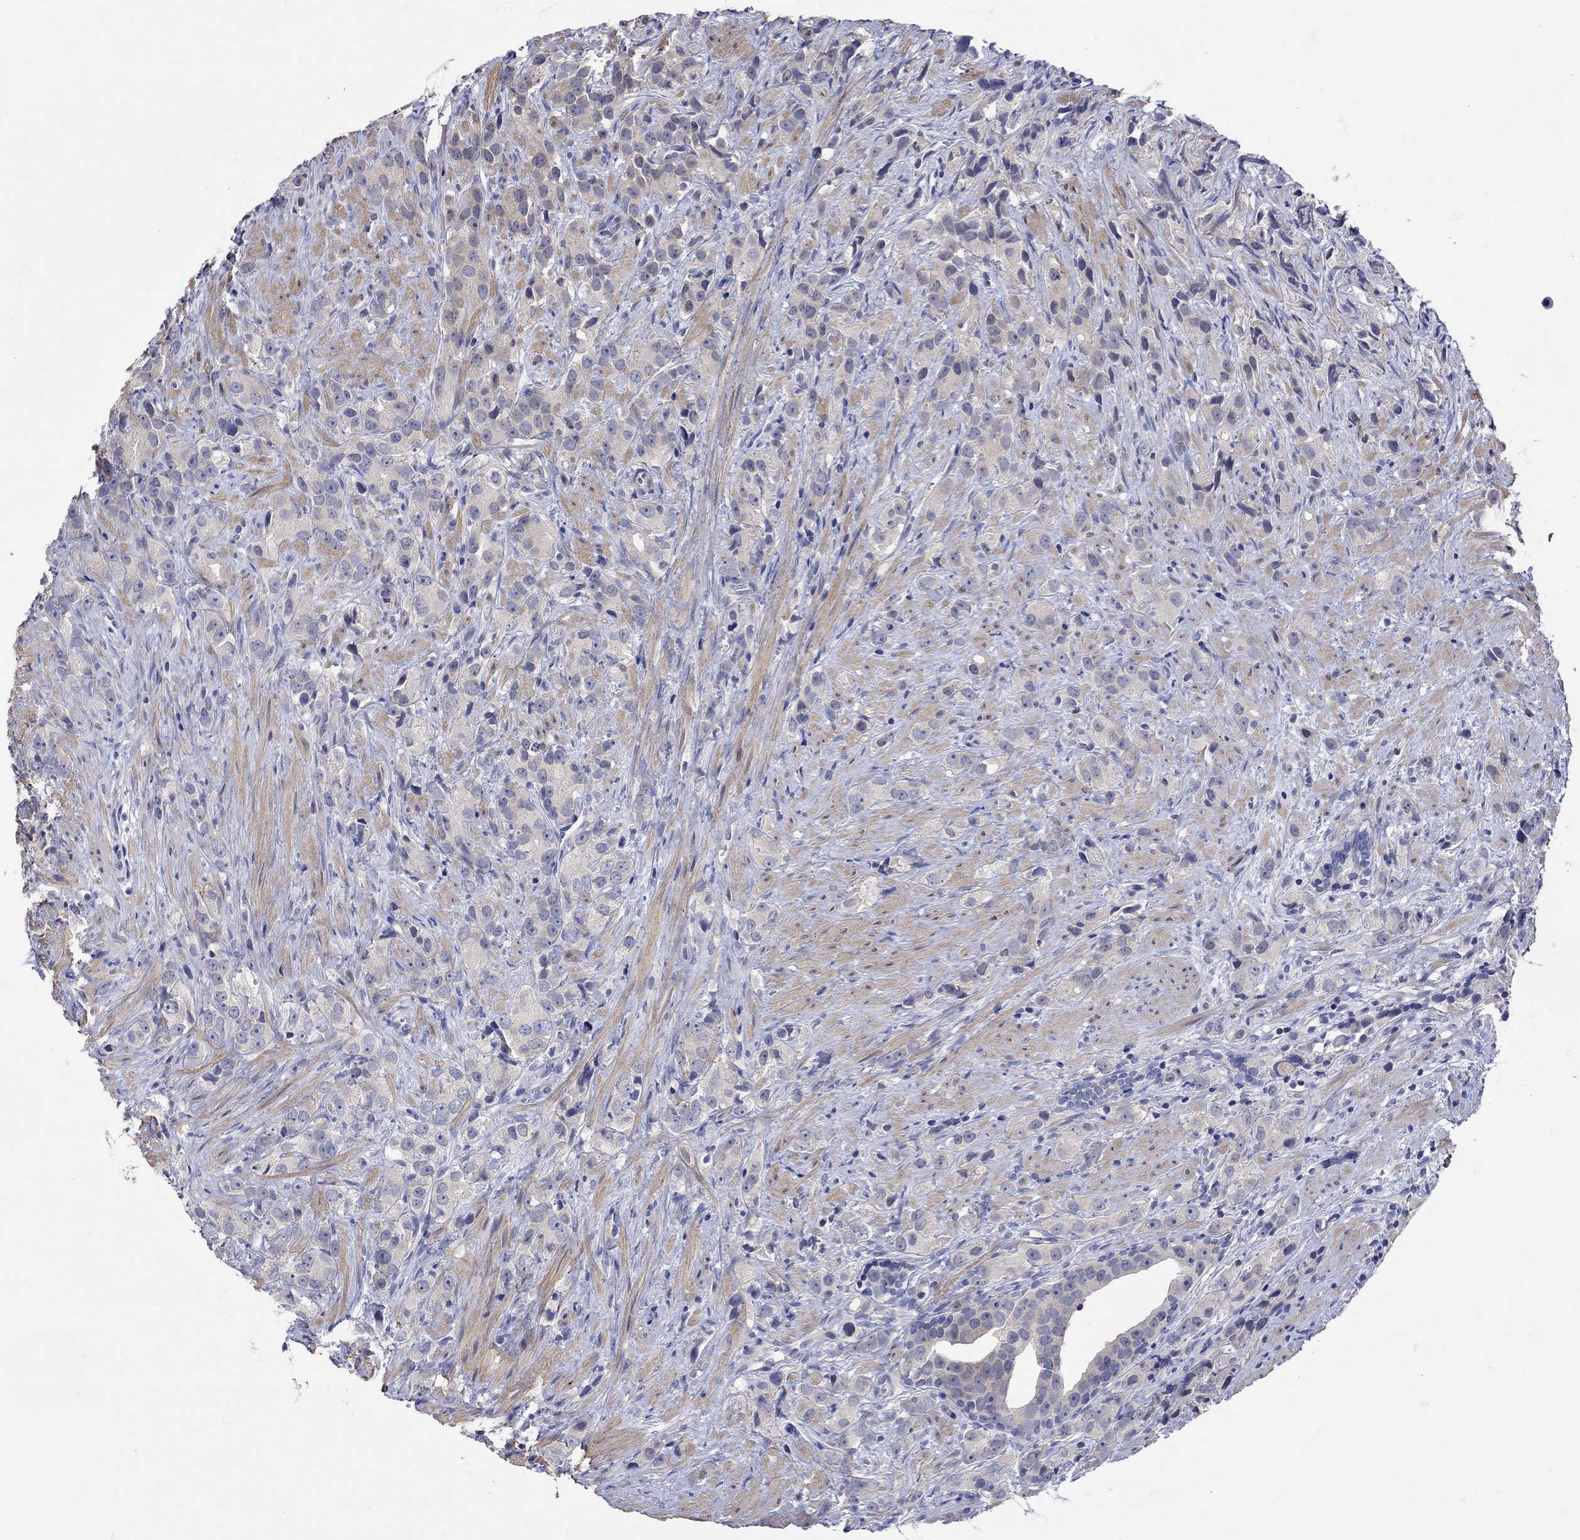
{"staining": {"intensity": "negative", "quantity": "none", "location": "none"}, "tissue": "prostate cancer", "cell_type": "Tumor cells", "image_type": "cancer", "snomed": [{"axis": "morphology", "description": "Adenocarcinoma, High grade"}, {"axis": "topography", "description": "Prostate"}], "caption": "Tumor cells are negative for protein expression in human prostate cancer.", "gene": "MSI1", "patient": {"sex": "male", "age": 90}}